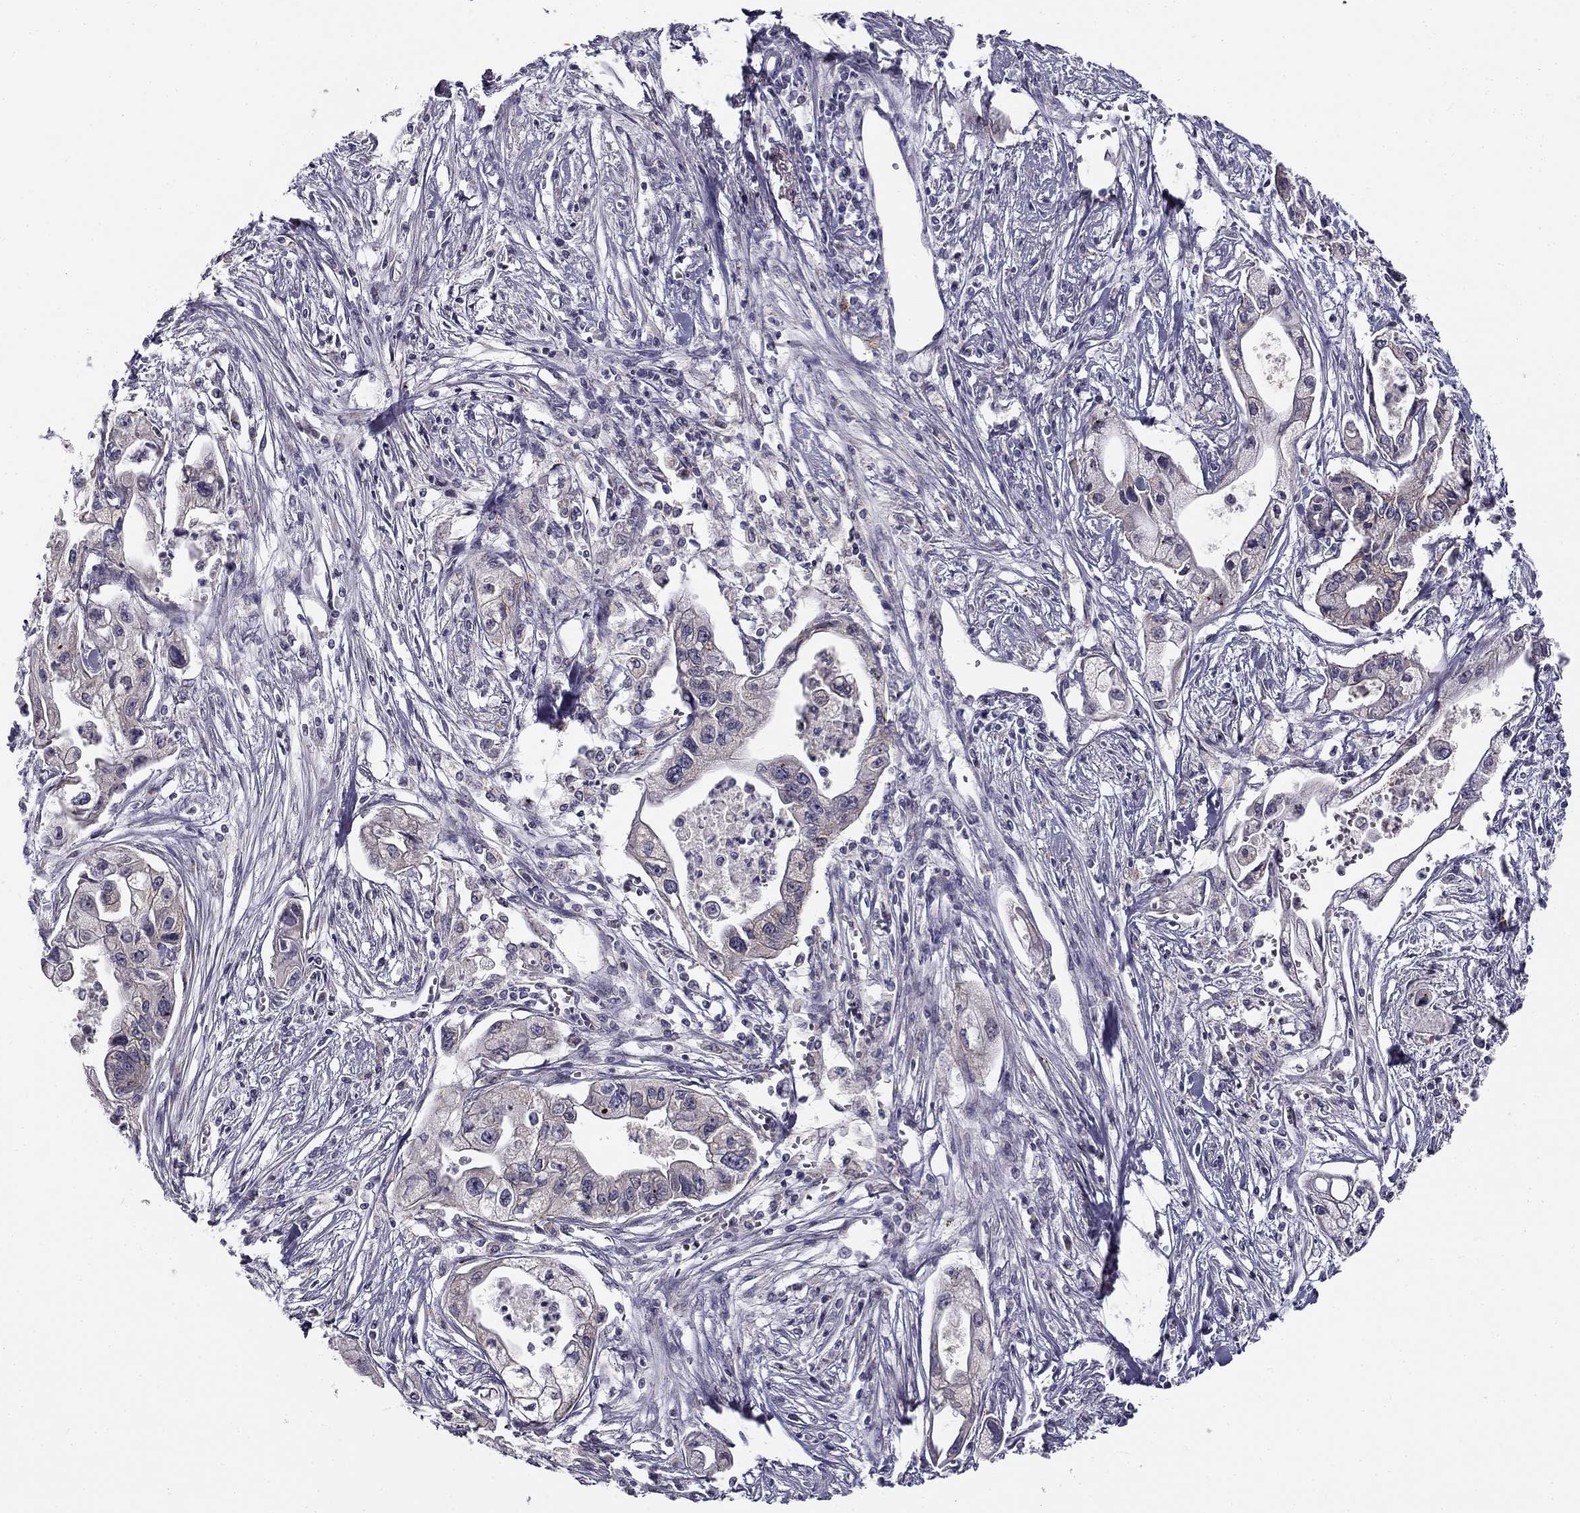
{"staining": {"intensity": "negative", "quantity": "none", "location": "none"}, "tissue": "pancreatic cancer", "cell_type": "Tumor cells", "image_type": "cancer", "snomed": [{"axis": "morphology", "description": "Adenocarcinoma, NOS"}, {"axis": "topography", "description": "Pancreas"}], "caption": "Immunohistochemistry (IHC) image of neoplastic tissue: human pancreatic cancer (adenocarcinoma) stained with DAB (3,3'-diaminobenzidine) displays no significant protein positivity in tumor cells.", "gene": "CNR1", "patient": {"sex": "male", "age": 70}}